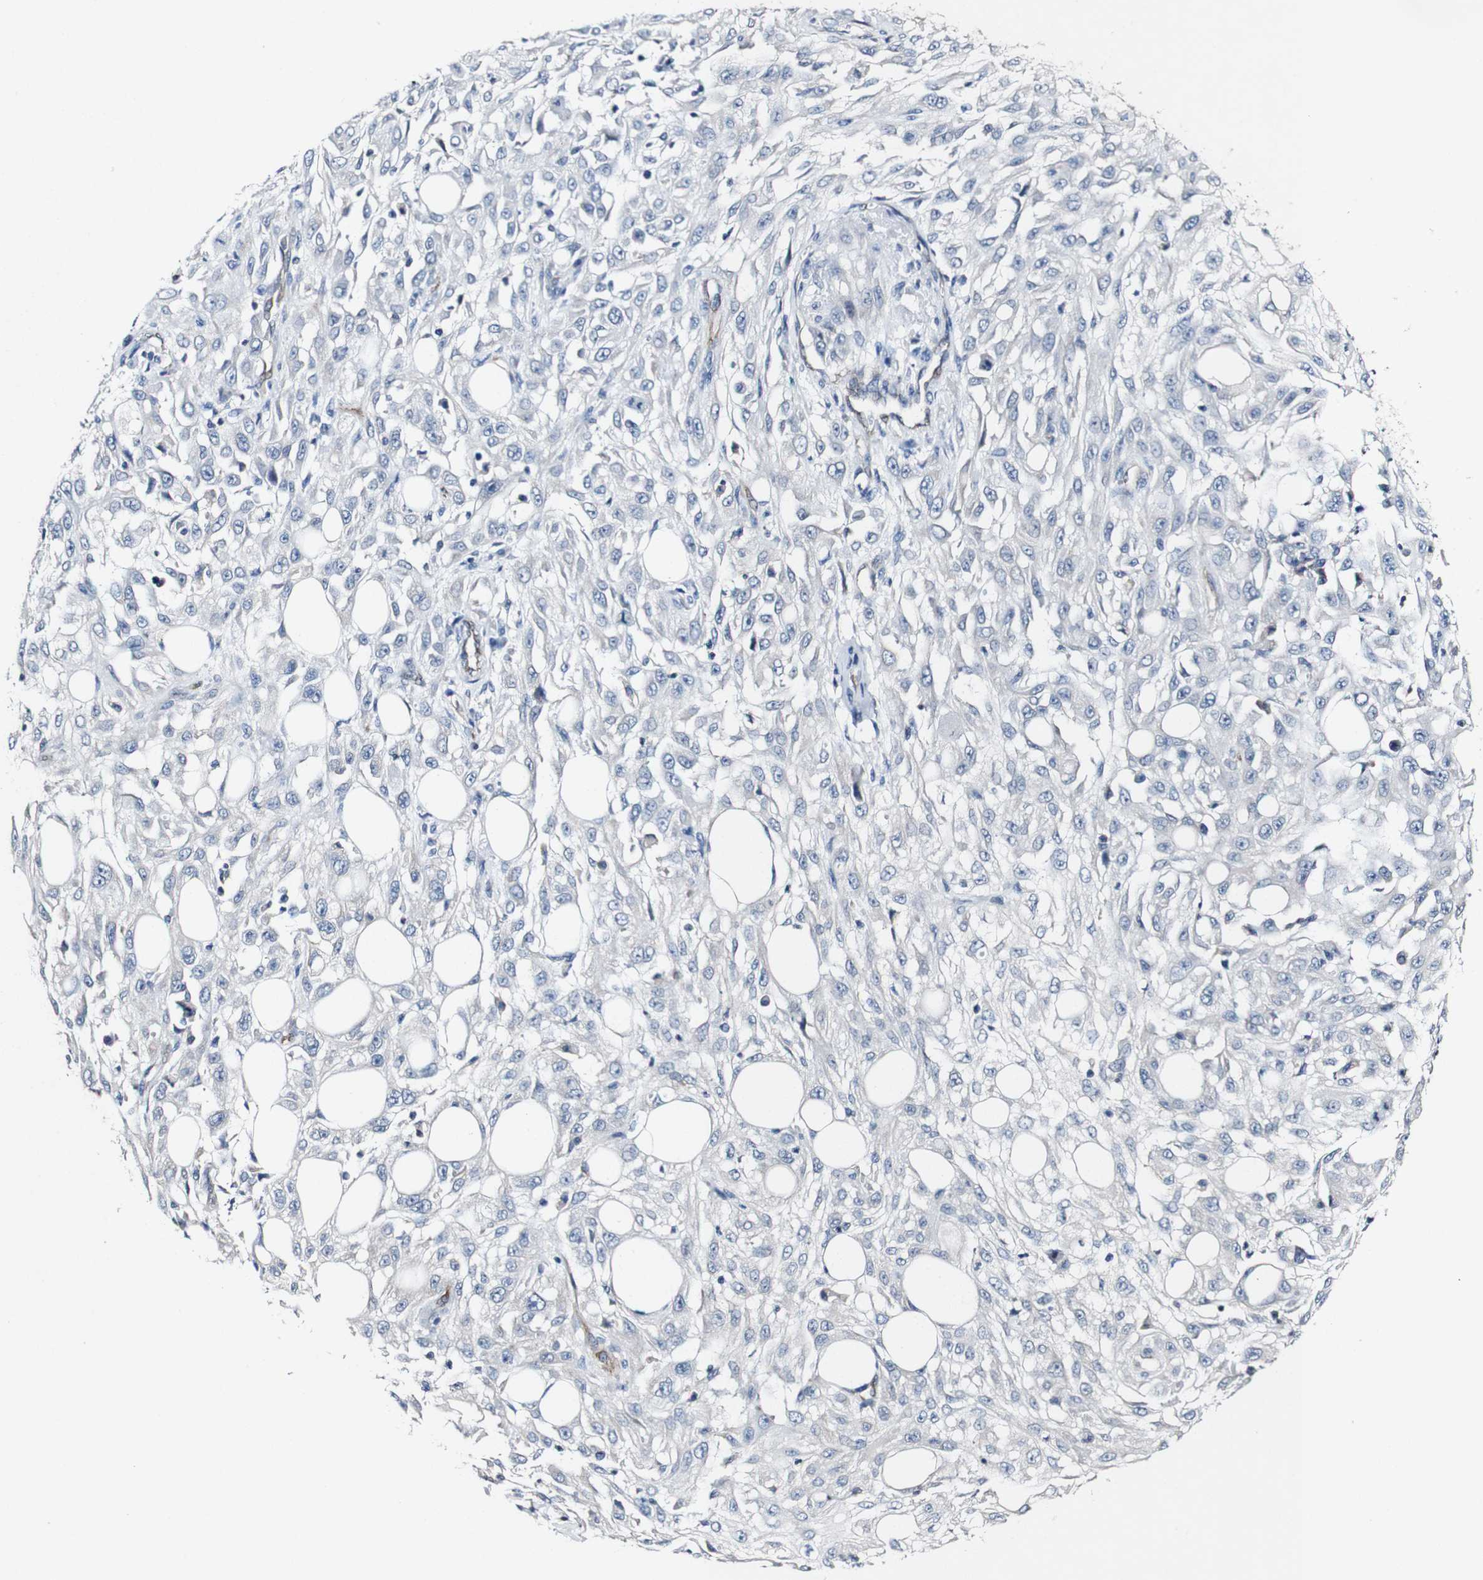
{"staining": {"intensity": "negative", "quantity": "none", "location": "none"}, "tissue": "skin cancer", "cell_type": "Tumor cells", "image_type": "cancer", "snomed": [{"axis": "morphology", "description": "Squamous cell carcinoma, NOS"}, {"axis": "topography", "description": "Skin"}], "caption": "A photomicrograph of skin squamous cell carcinoma stained for a protein demonstrates no brown staining in tumor cells. The staining is performed using DAB brown chromogen with nuclei counter-stained in using hematoxylin.", "gene": "GRAMD1A", "patient": {"sex": "male", "age": 75}}